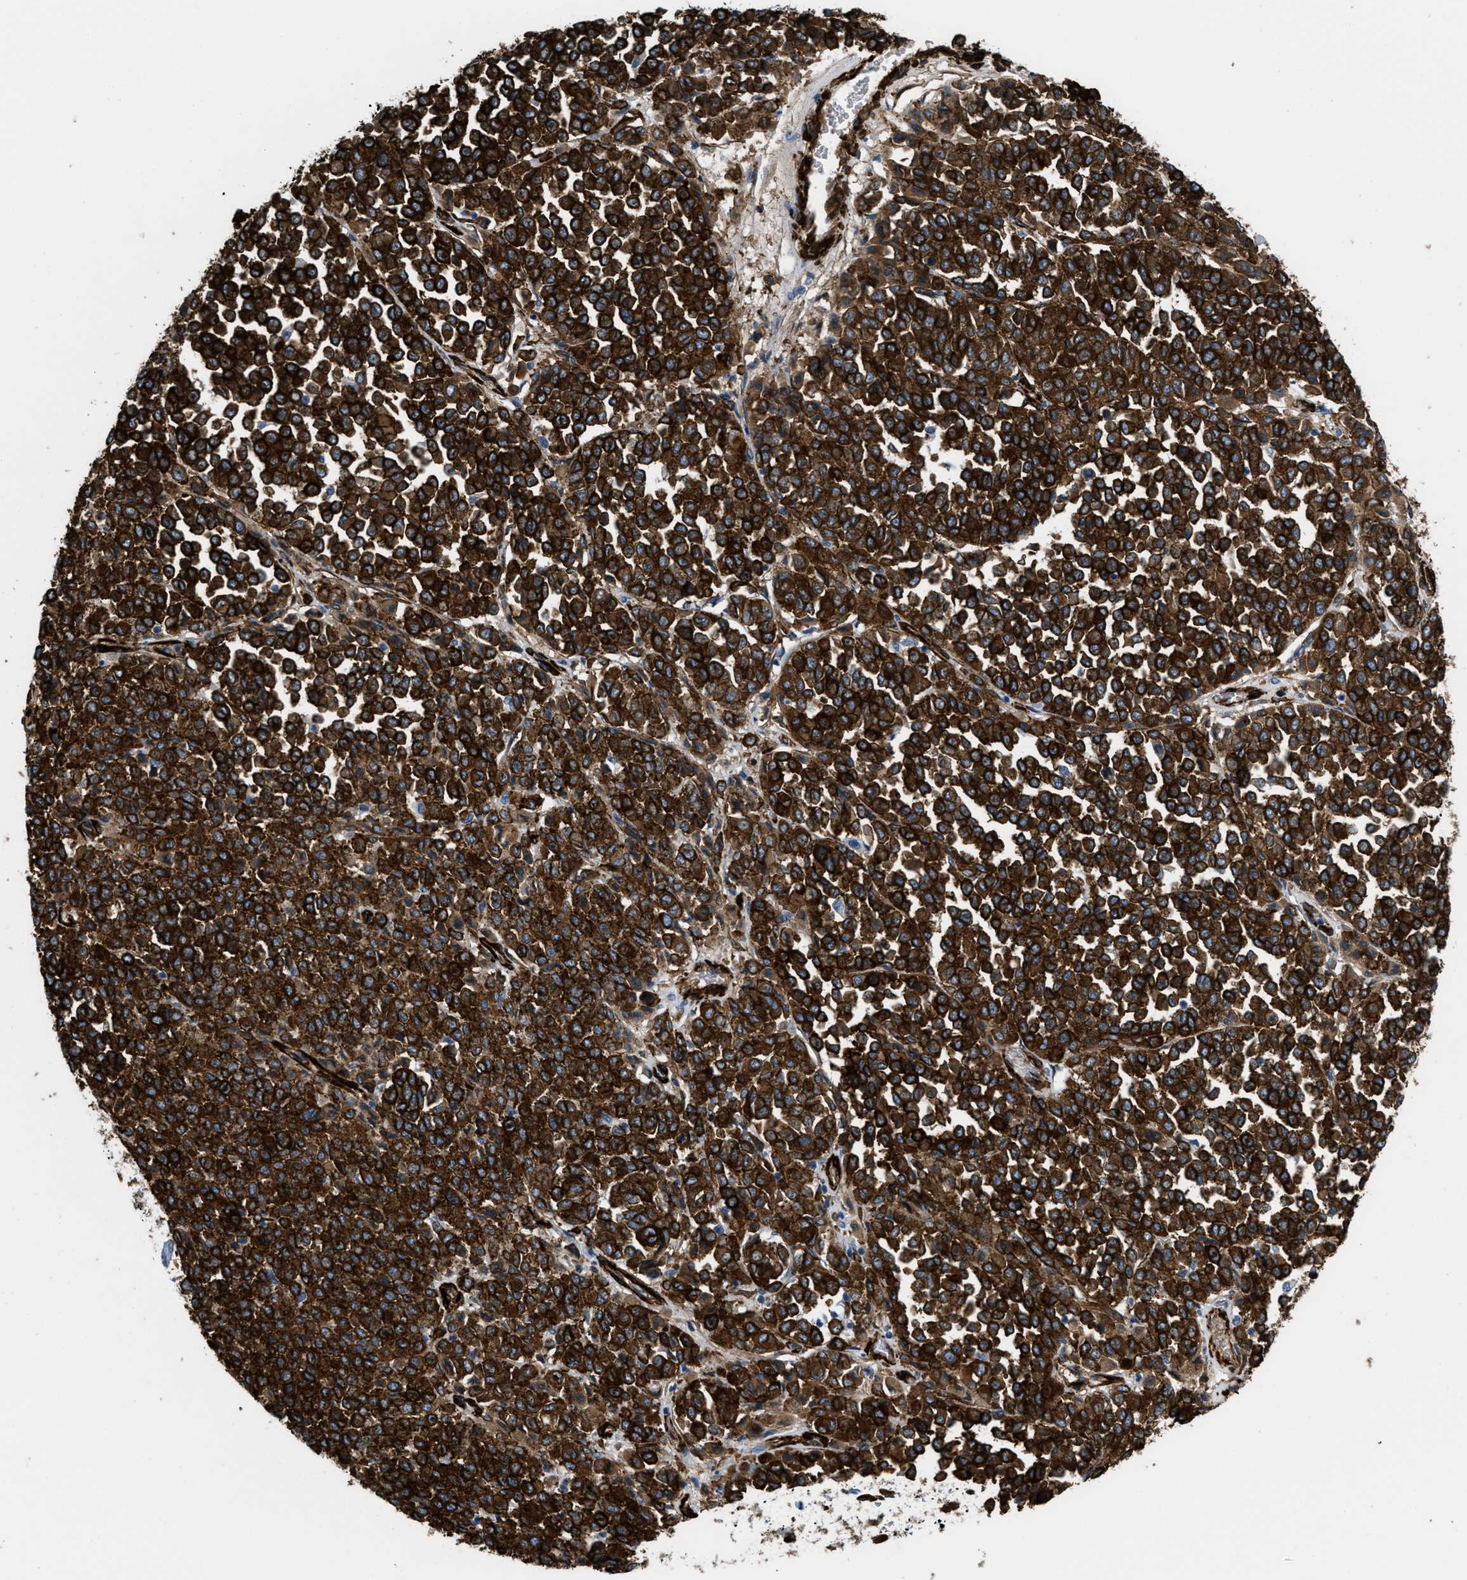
{"staining": {"intensity": "strong", "quantity": ">75%", "location": "cytoplasmic/membranous"}, "tissue": "melanoma", "cell_type": "Tumor cells", "image_type": "cancer", "snomed": [{"axis": "morphology", "description": "Malignant melanoma, Metastatic site"}, {"axis": "topography", "description": "Pancreas"}], "caption": "The micrograph reveals staining of malignant melanoma (metastatic site), revealing strong cytoplasmic/membranous protein positivity (brown color) within tumor cells.", "gene": "CALD1", "patient": {"sex": "female", "age": 30}}